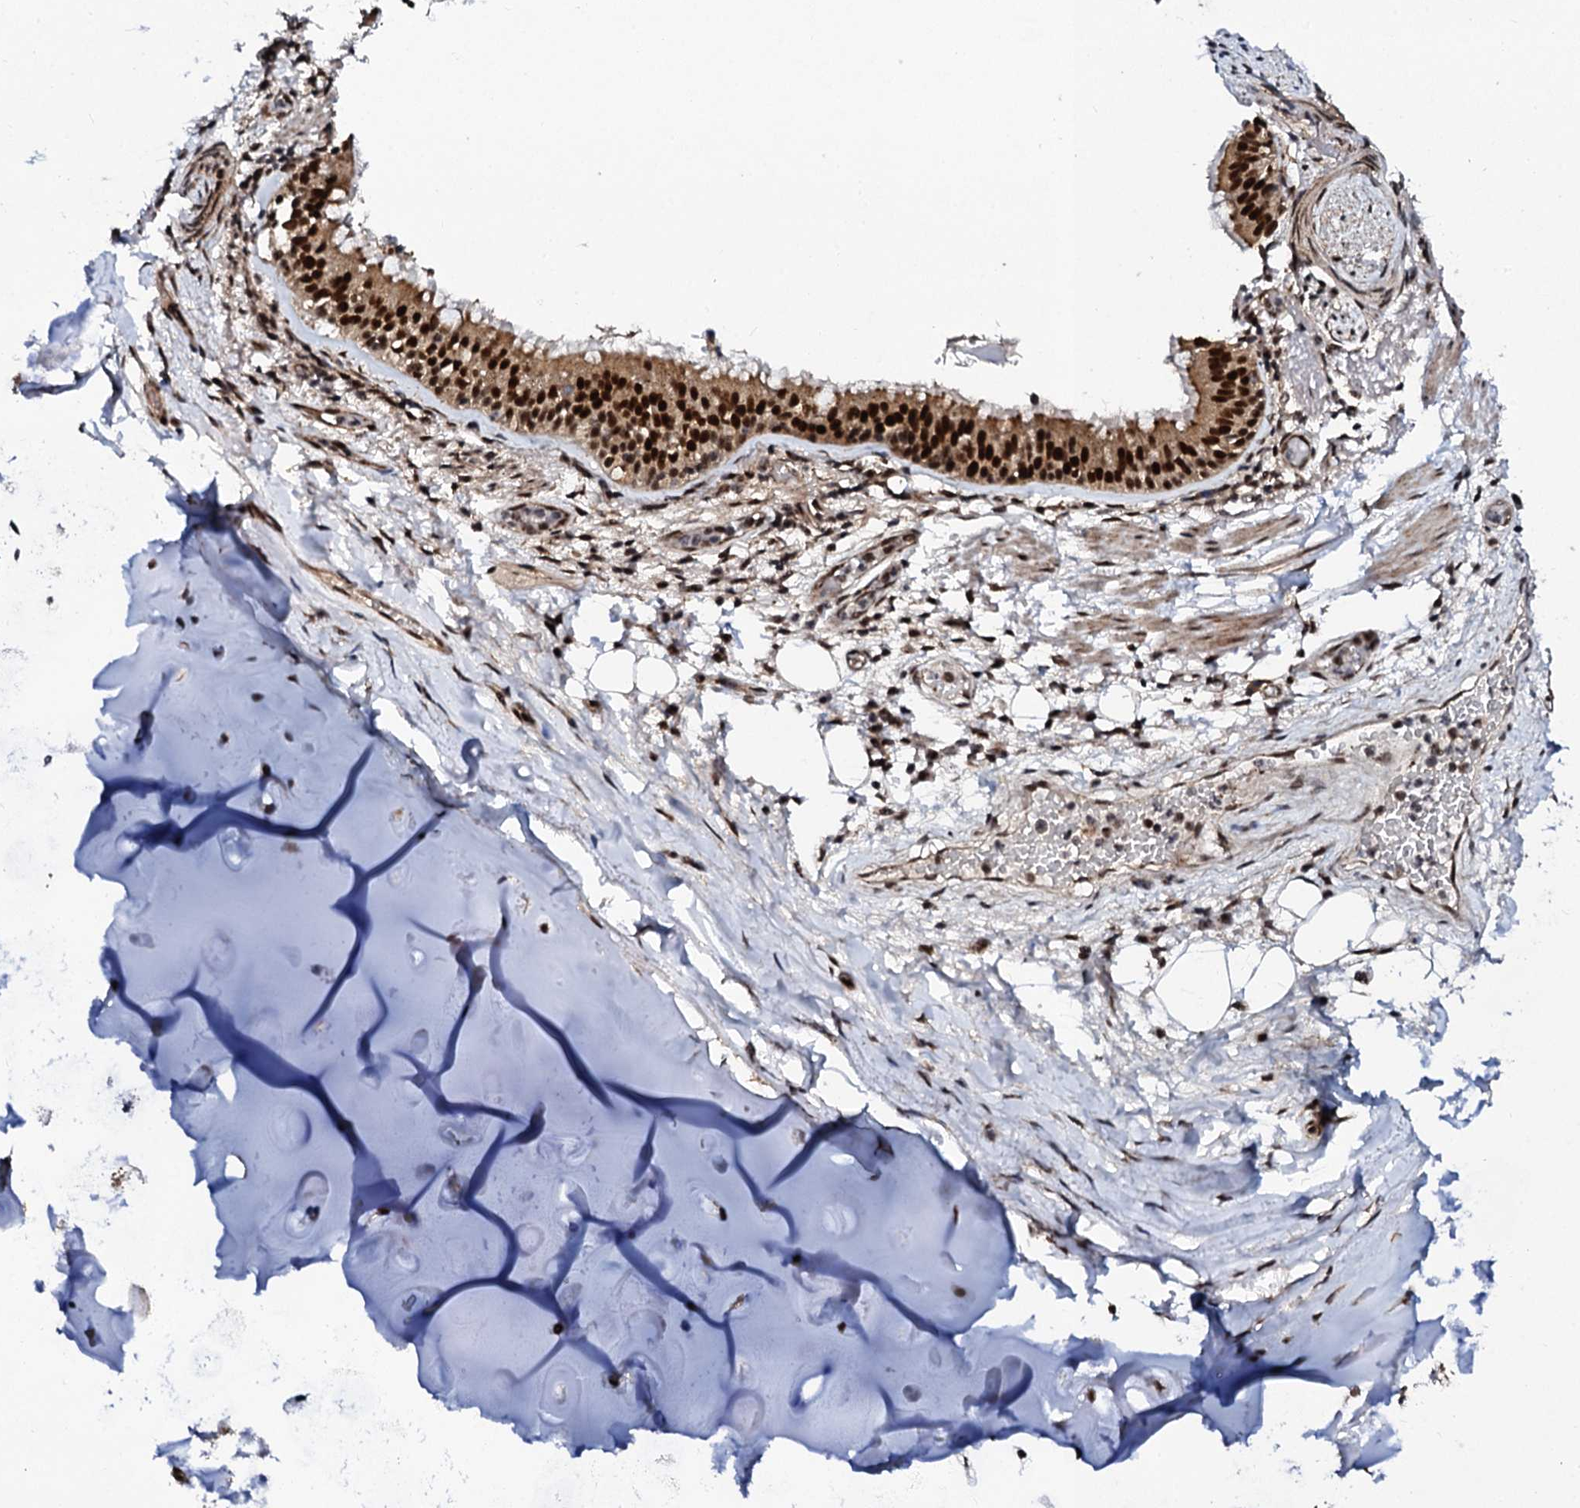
{"staining": {"intensity": "moderate", "quantity": "<25%", "location": "nuclear"}, "tissue": "adipose tissue", "cell_type": "Adipocytes", "image_type": "normal", "snomed": [{"axis": "morphology", "description": "Normal tissue, NOS"}, {"axis": "topography", "description": "Lymph node"}, {"axis": "topography", "description": "Cartilage tissue"}, {"axis": "topography", "description": "Bronchus"}], "caption": "Immunohistochemical staining of normal human adipose tissue shows moderate nuclear protein expression in about <25% of adipocytes. Ihc stains the protein in brown and the nuclei are stained blue.", "gene": "CSTF3", "patient": {"sex": "male", "age": 63}}